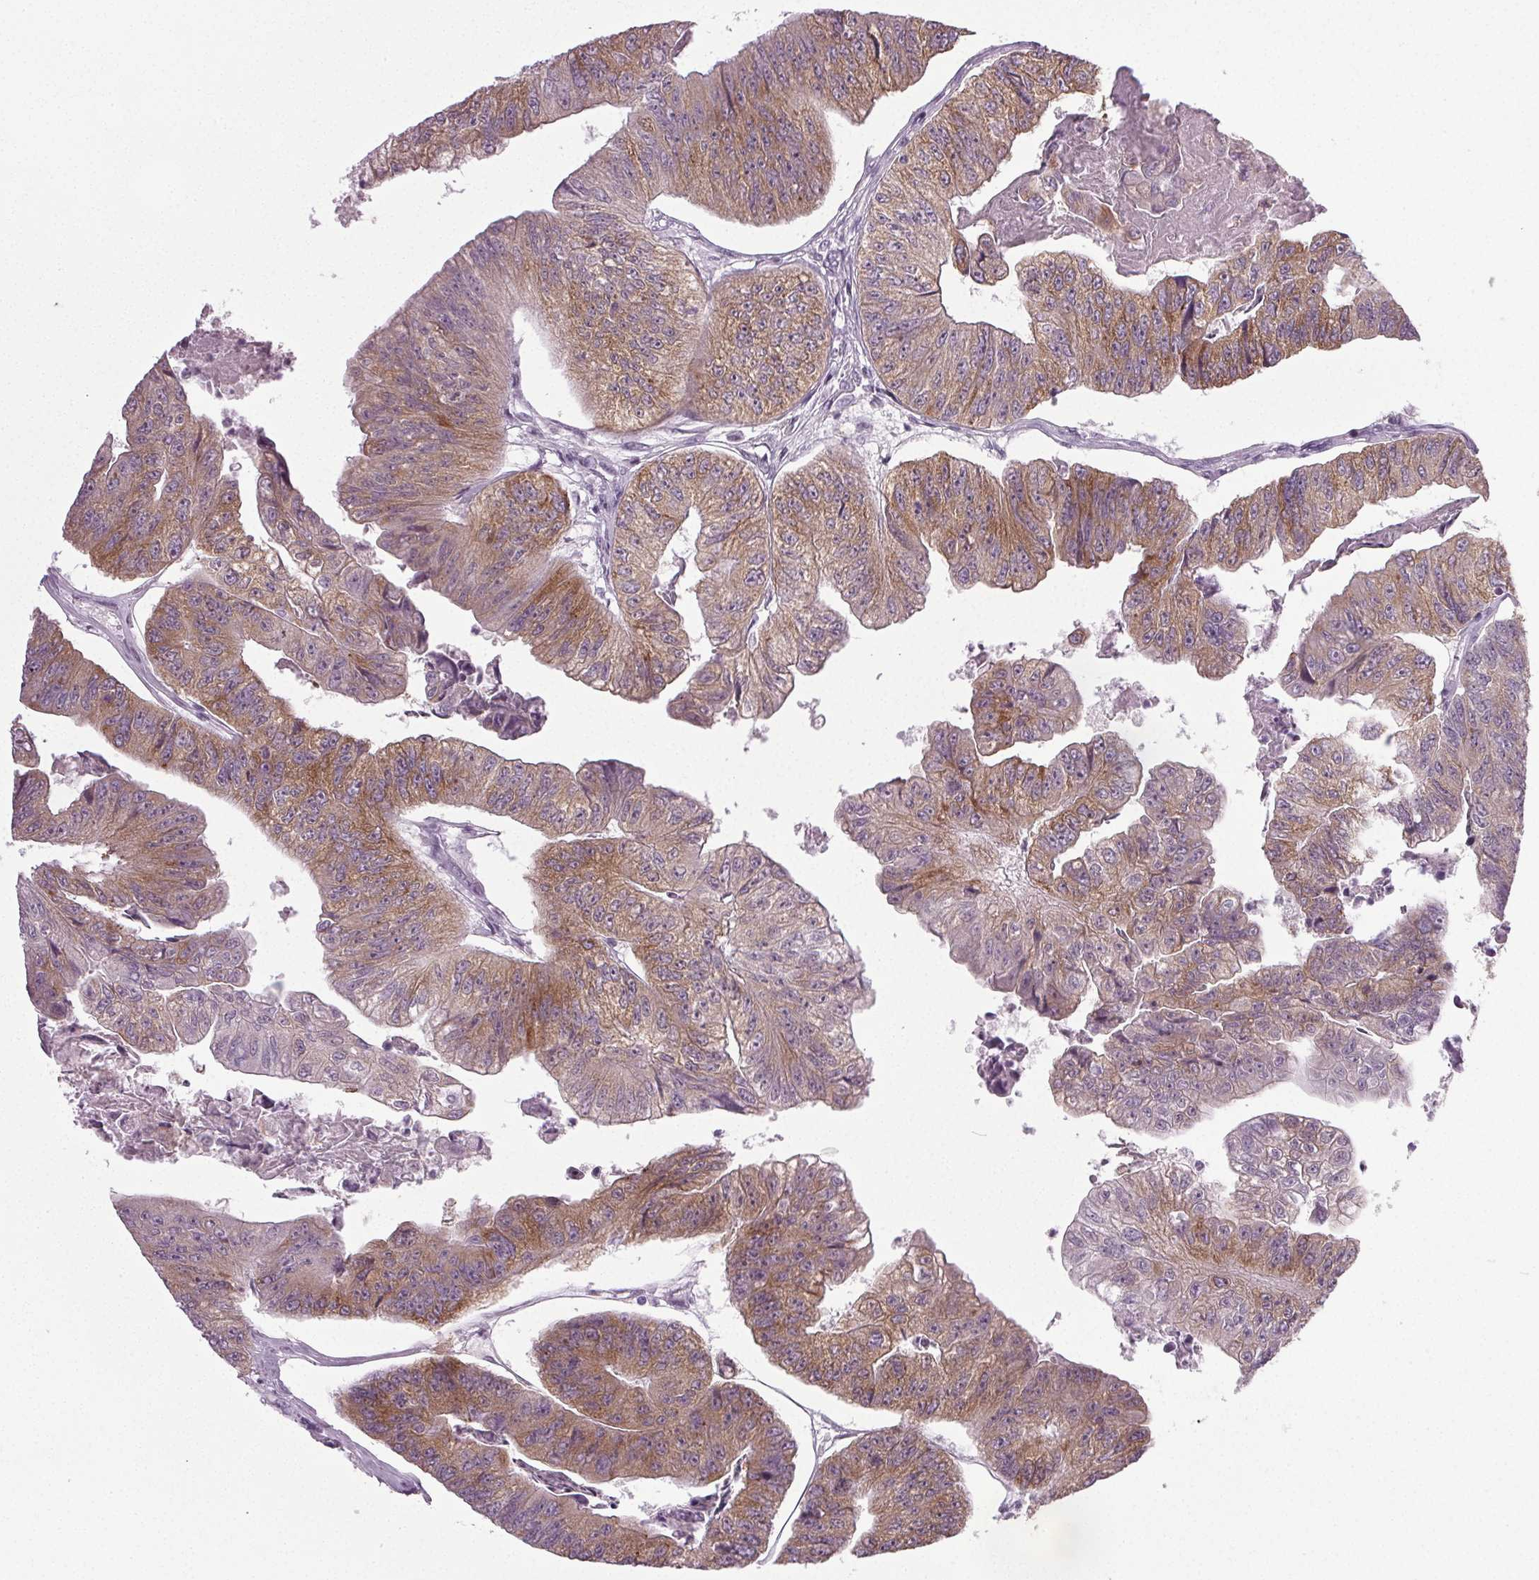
{"staining": {"intensity": "moderate", "quantity": ">75%", "location": "cytoplasmic/membranous"}, "tissue": "colorectal cancer", "cell_type": "Tumor cells", "image_type": "cancer", "snomed": [{"axis": "morphology", "description": "Adenocarcinoma, NOS"}, {"axis": "topography", "description": "Colon"}], "caption": "The micrograph reveals immunohistochemical staining of colorectal adenocarcinoma. There is moderate cytoplasmic/membranous expression is identified in approximately >75% of tumor cells. The staining was performed using DAB (3,3'-diaminobenzidine) to visualize the protein expression in brown, while the nuclei were stained in blue with hematoxylin (Magnification: 20x).", "gene": "IGF2BP1", "patient": {"sex": "female", "age": 67}}